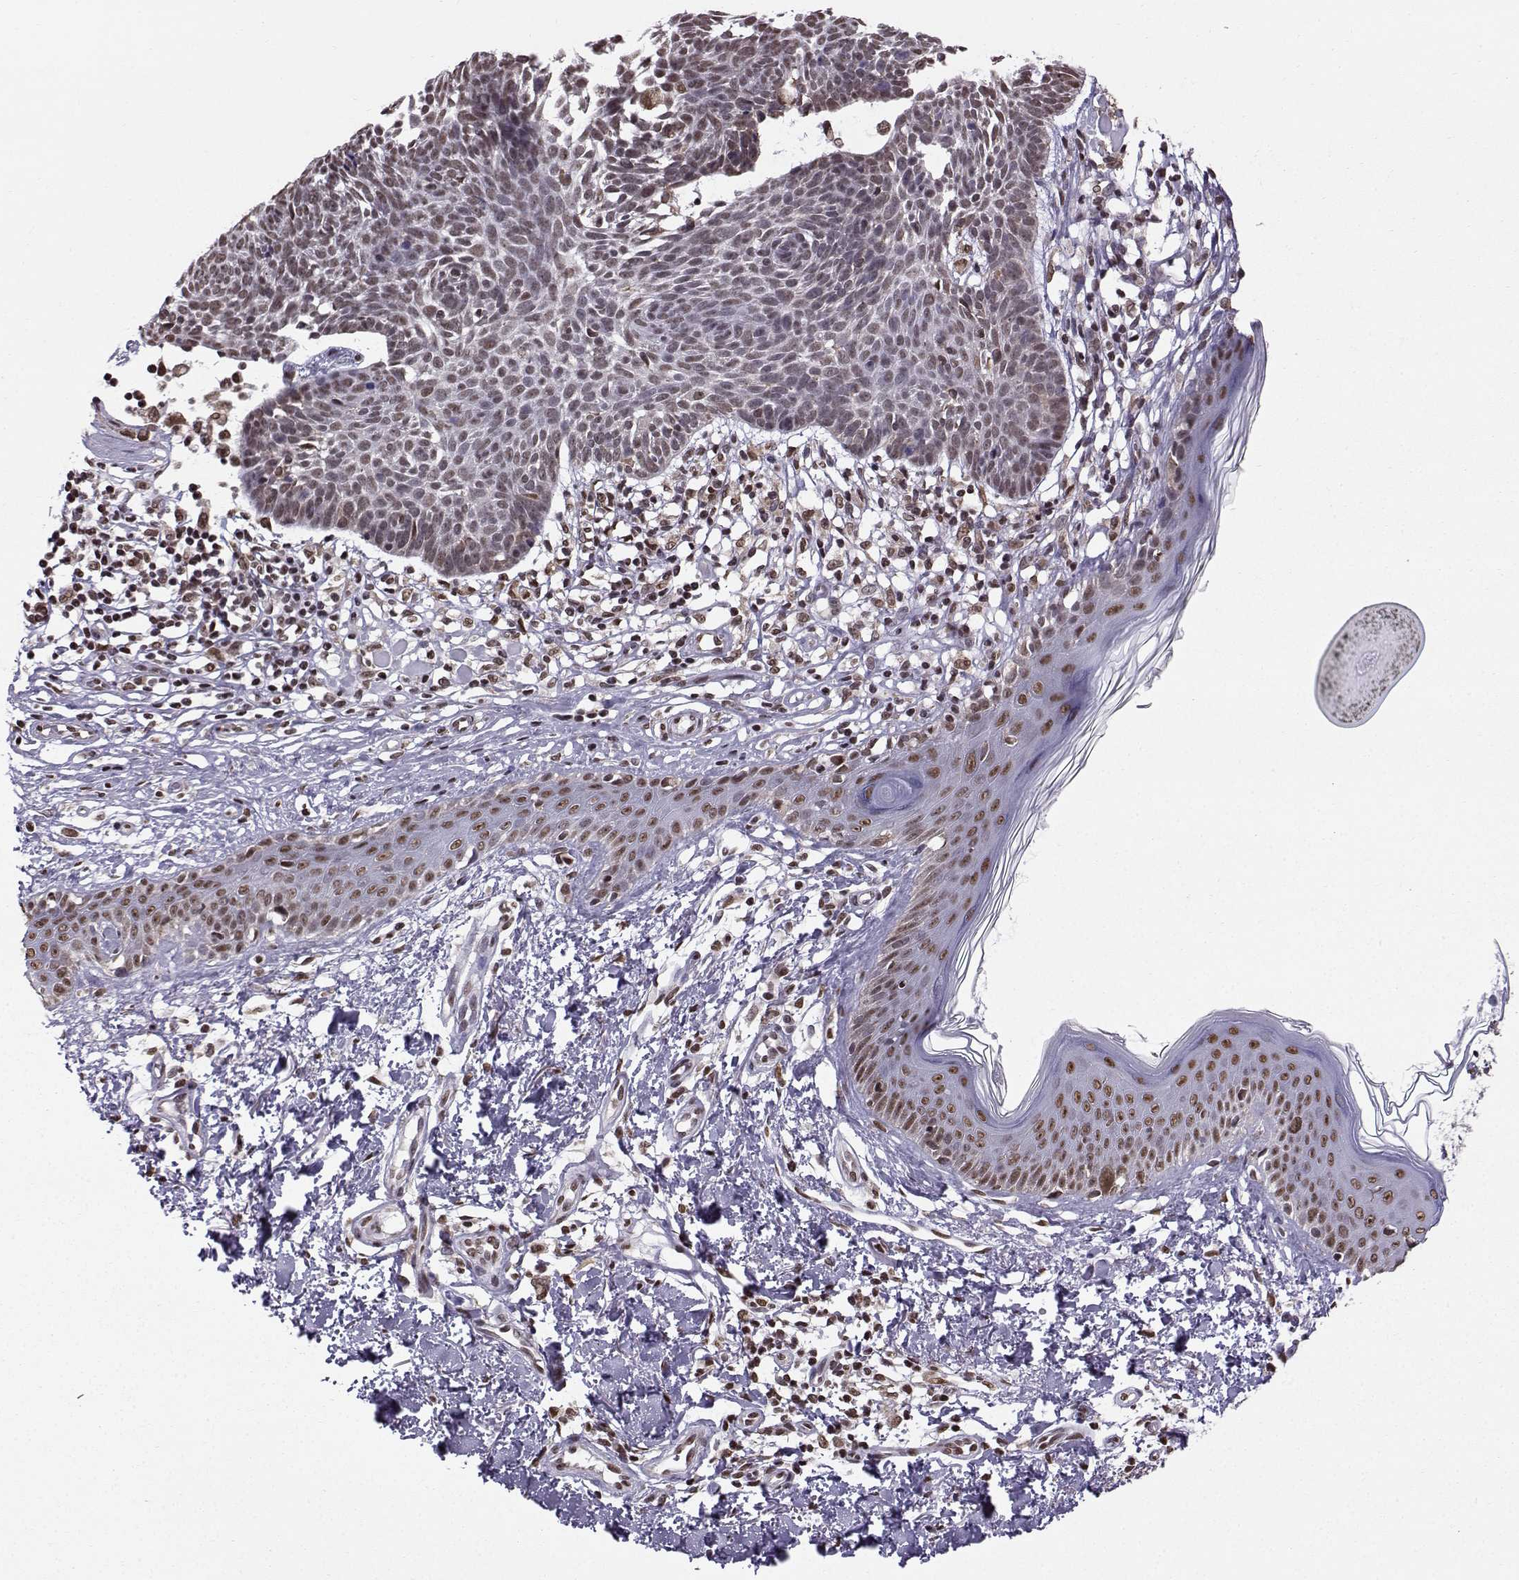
{"staining": {"intensity": "weak", "quantity": "25%-75%", "location": "nuclear"}, "tissue": "skin cancer", "cell_type": "Tumor cells", "image_type": "cancer", "snomed": [{"axis": "morphology", "description": "Basal cell carcinoma"}, {"axis": "topography", "description": "Skin"}], "caption": "Skin cancer tissue demonstrates weak nuclear expression in about 25%-75% of tumor cells, visualized by immunohistochemistry. The protein of interest is stained brown, and the nuclei are stained in blue (DAB IHC with brightfield microscopy, high magnification).", "gene": "EZH1", "patient": {"sex": "male", "age": 85}}